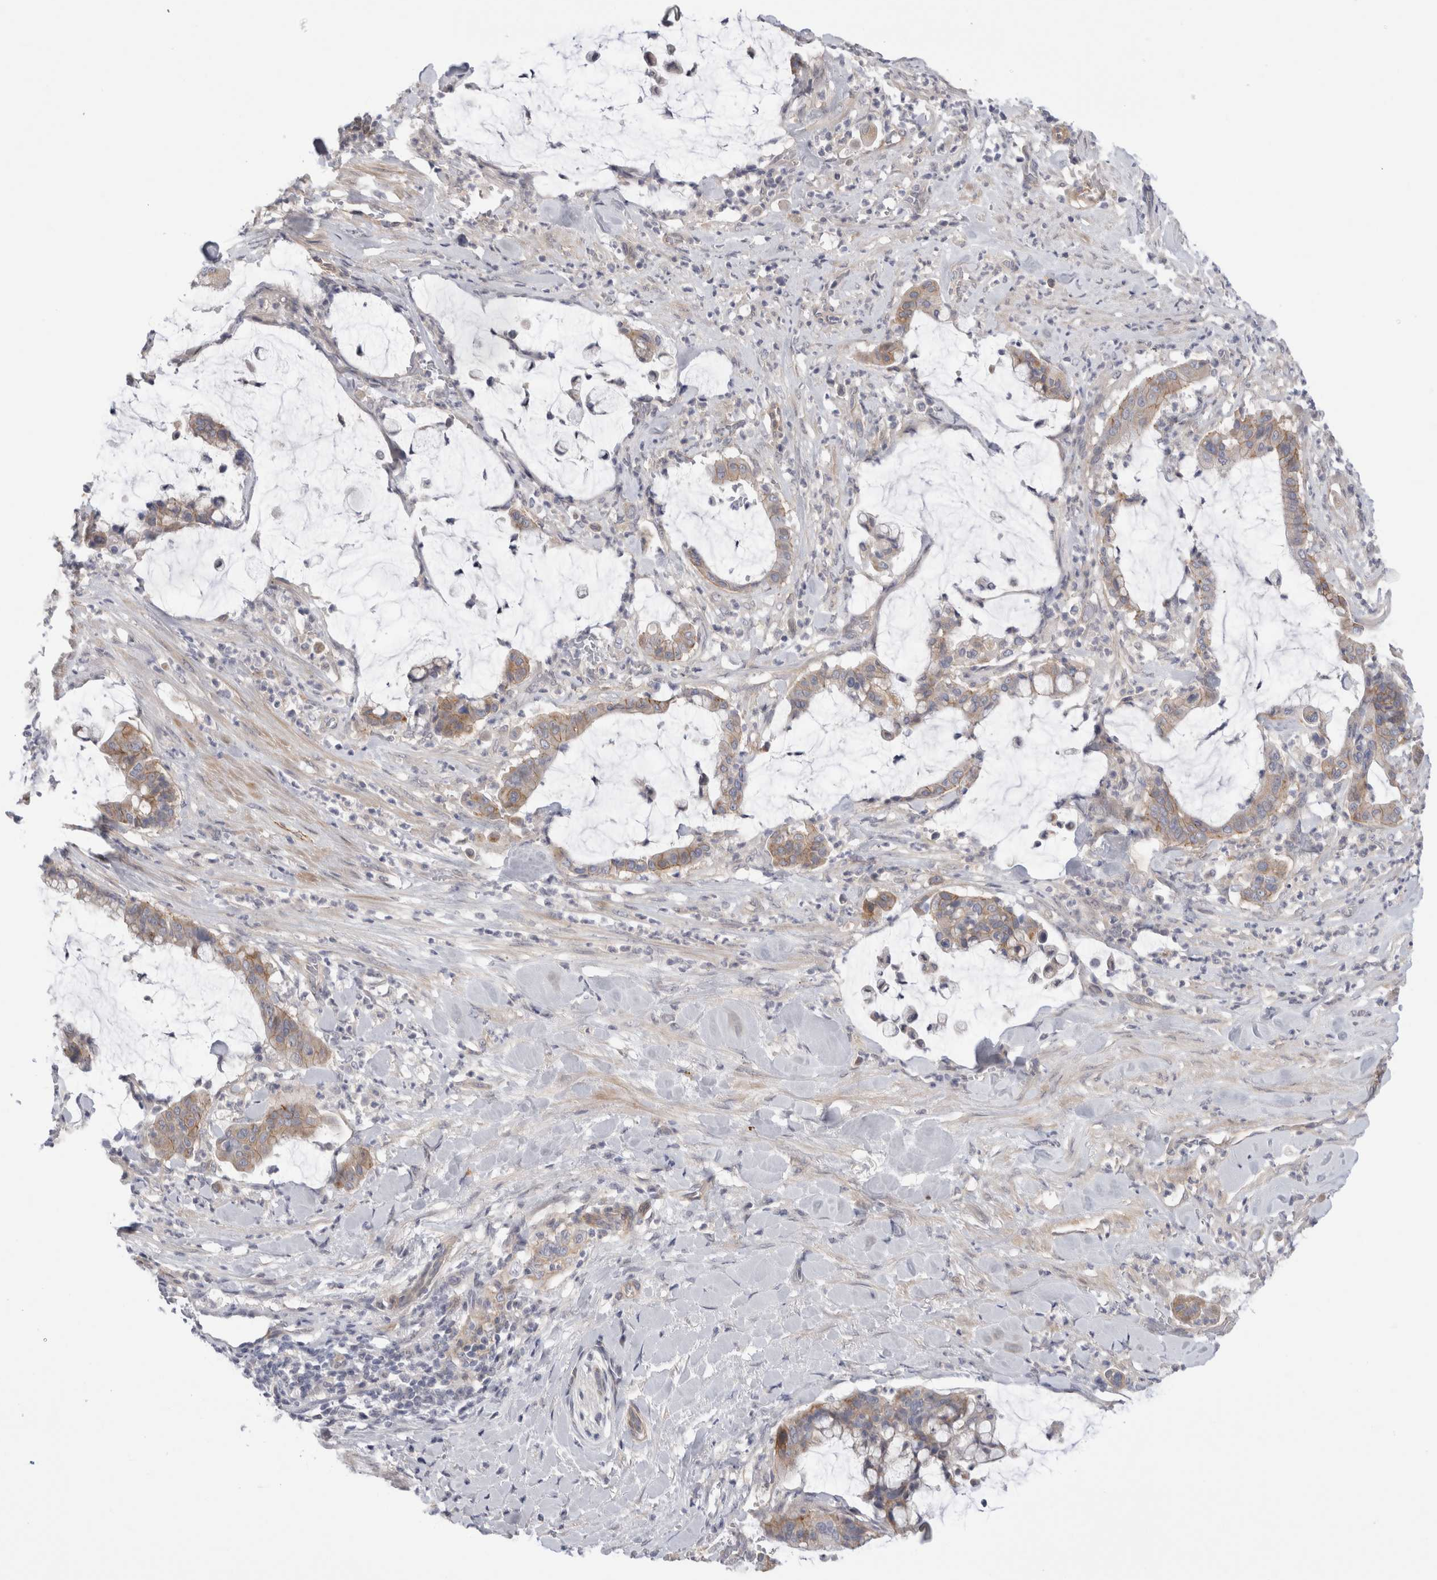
{"staining": {"intensity": "weak", "quantity": "25%-75%", "location": "cytoplasmic/membranous"}, "tissue": "pancreatic cancer", "cell_type": "Tumor cells", "image_type": "cancer", "snomed": [{"axis": "morphology", "description": "Adenocarcinoma, NOS"}, {"axis": "topography", "description": "Pancreas"}], "caption": "Human pancreatic adenocarcinoma stained with a protein marker reveals weak staining in tumor cells.", "gene": "VANGL1", "patient": {"sex": "male", "age": 41}}